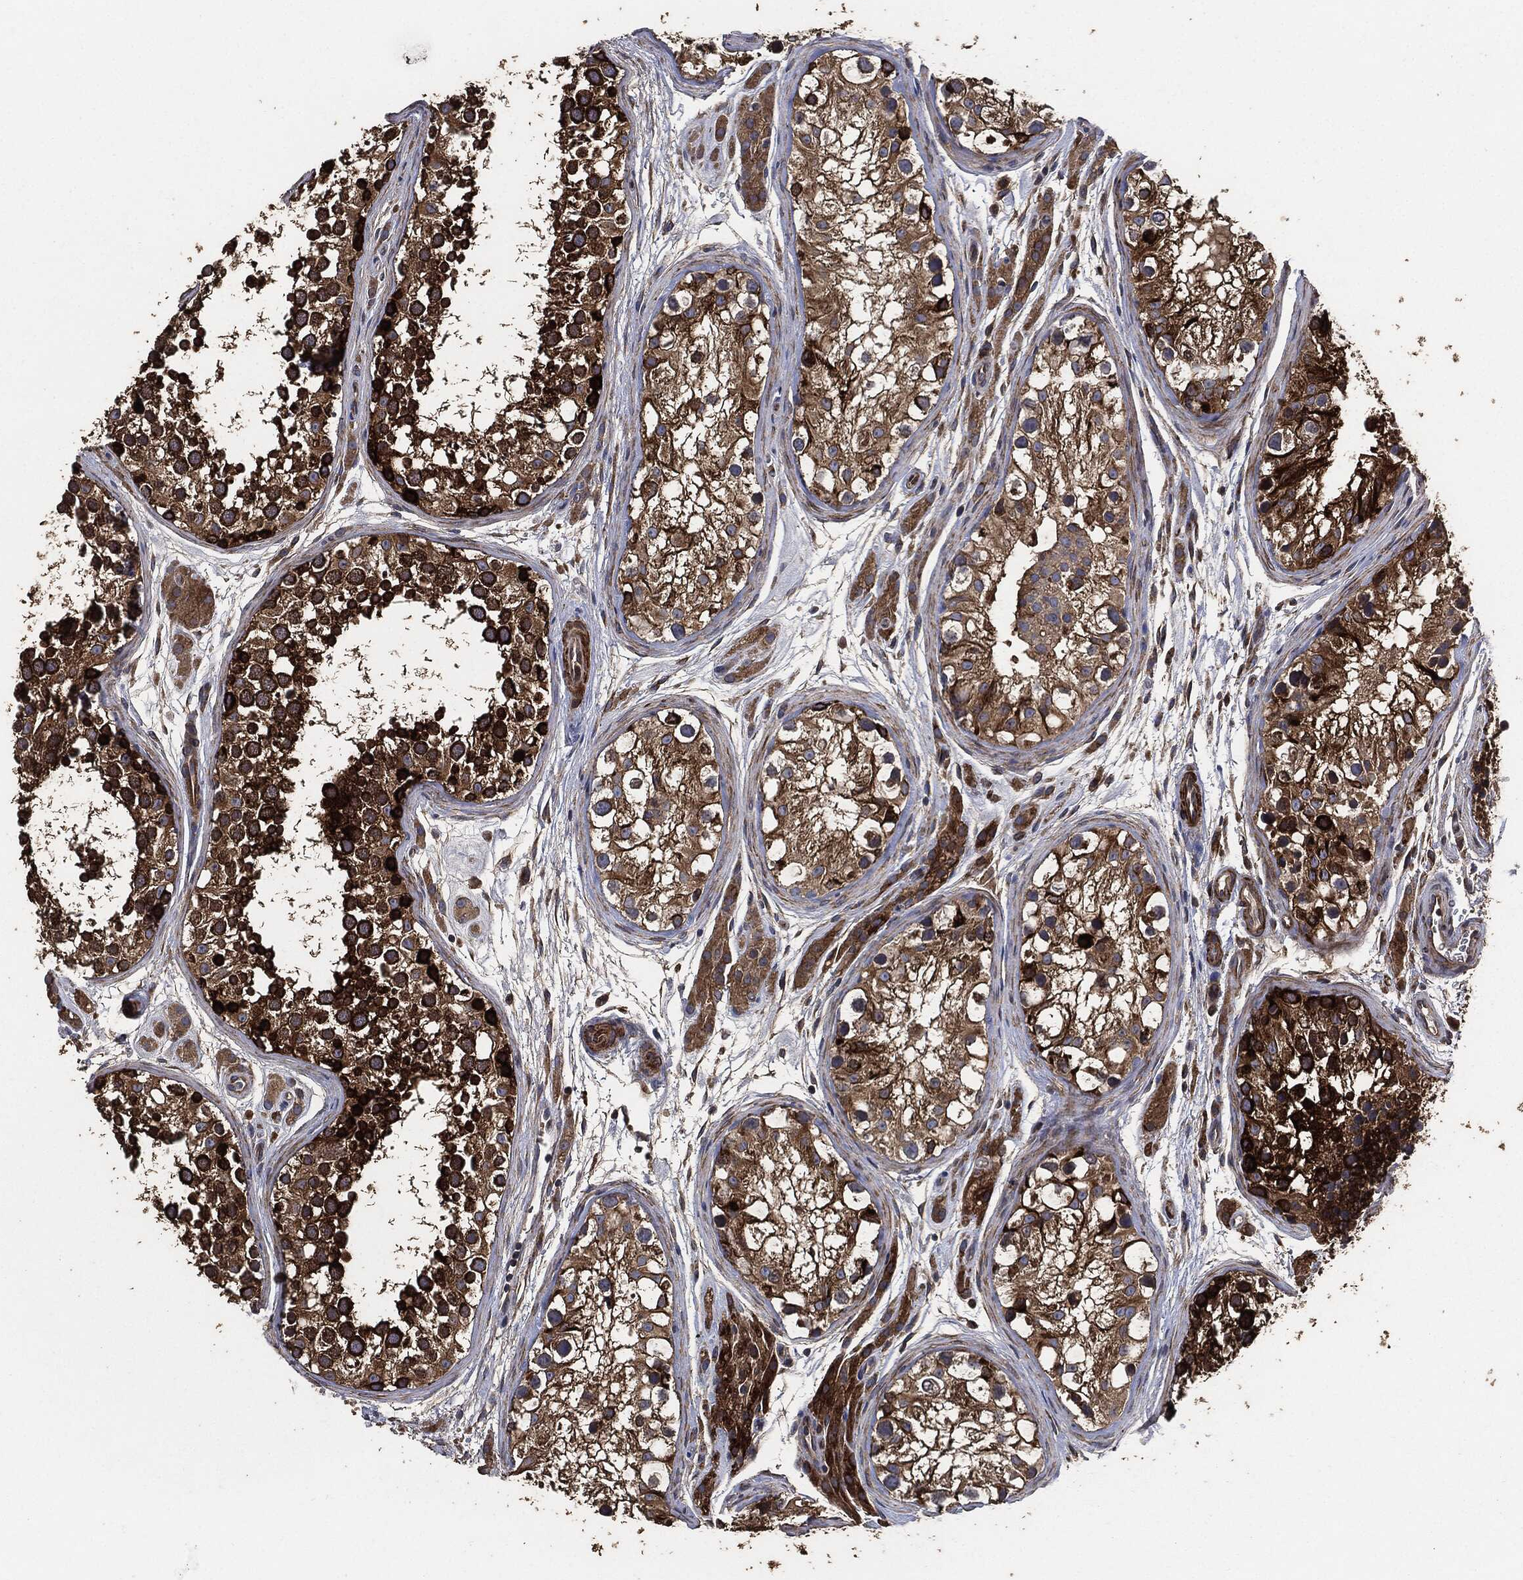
{"staining": {"intensity": "strong", "quantity": "25%-75%", "location": "cytoplasmic/membranous"}, "tissue": "testis", "cell_type": "Cells in seminiferous ducts", "image_type": "normal", "snomed": [{"axis": "morphology", "description": "Normal tissue, NOS"}, {"axis": "topography", "description": "Testis"}], "caption": "This is an image of IHC staining of unremarkable testis, which shows strong positivity in the cytoplasmic/membranous of cells in seminiferous ducts.", "gene": "STK3", "patient": {"sex": "male", "age": 31}}